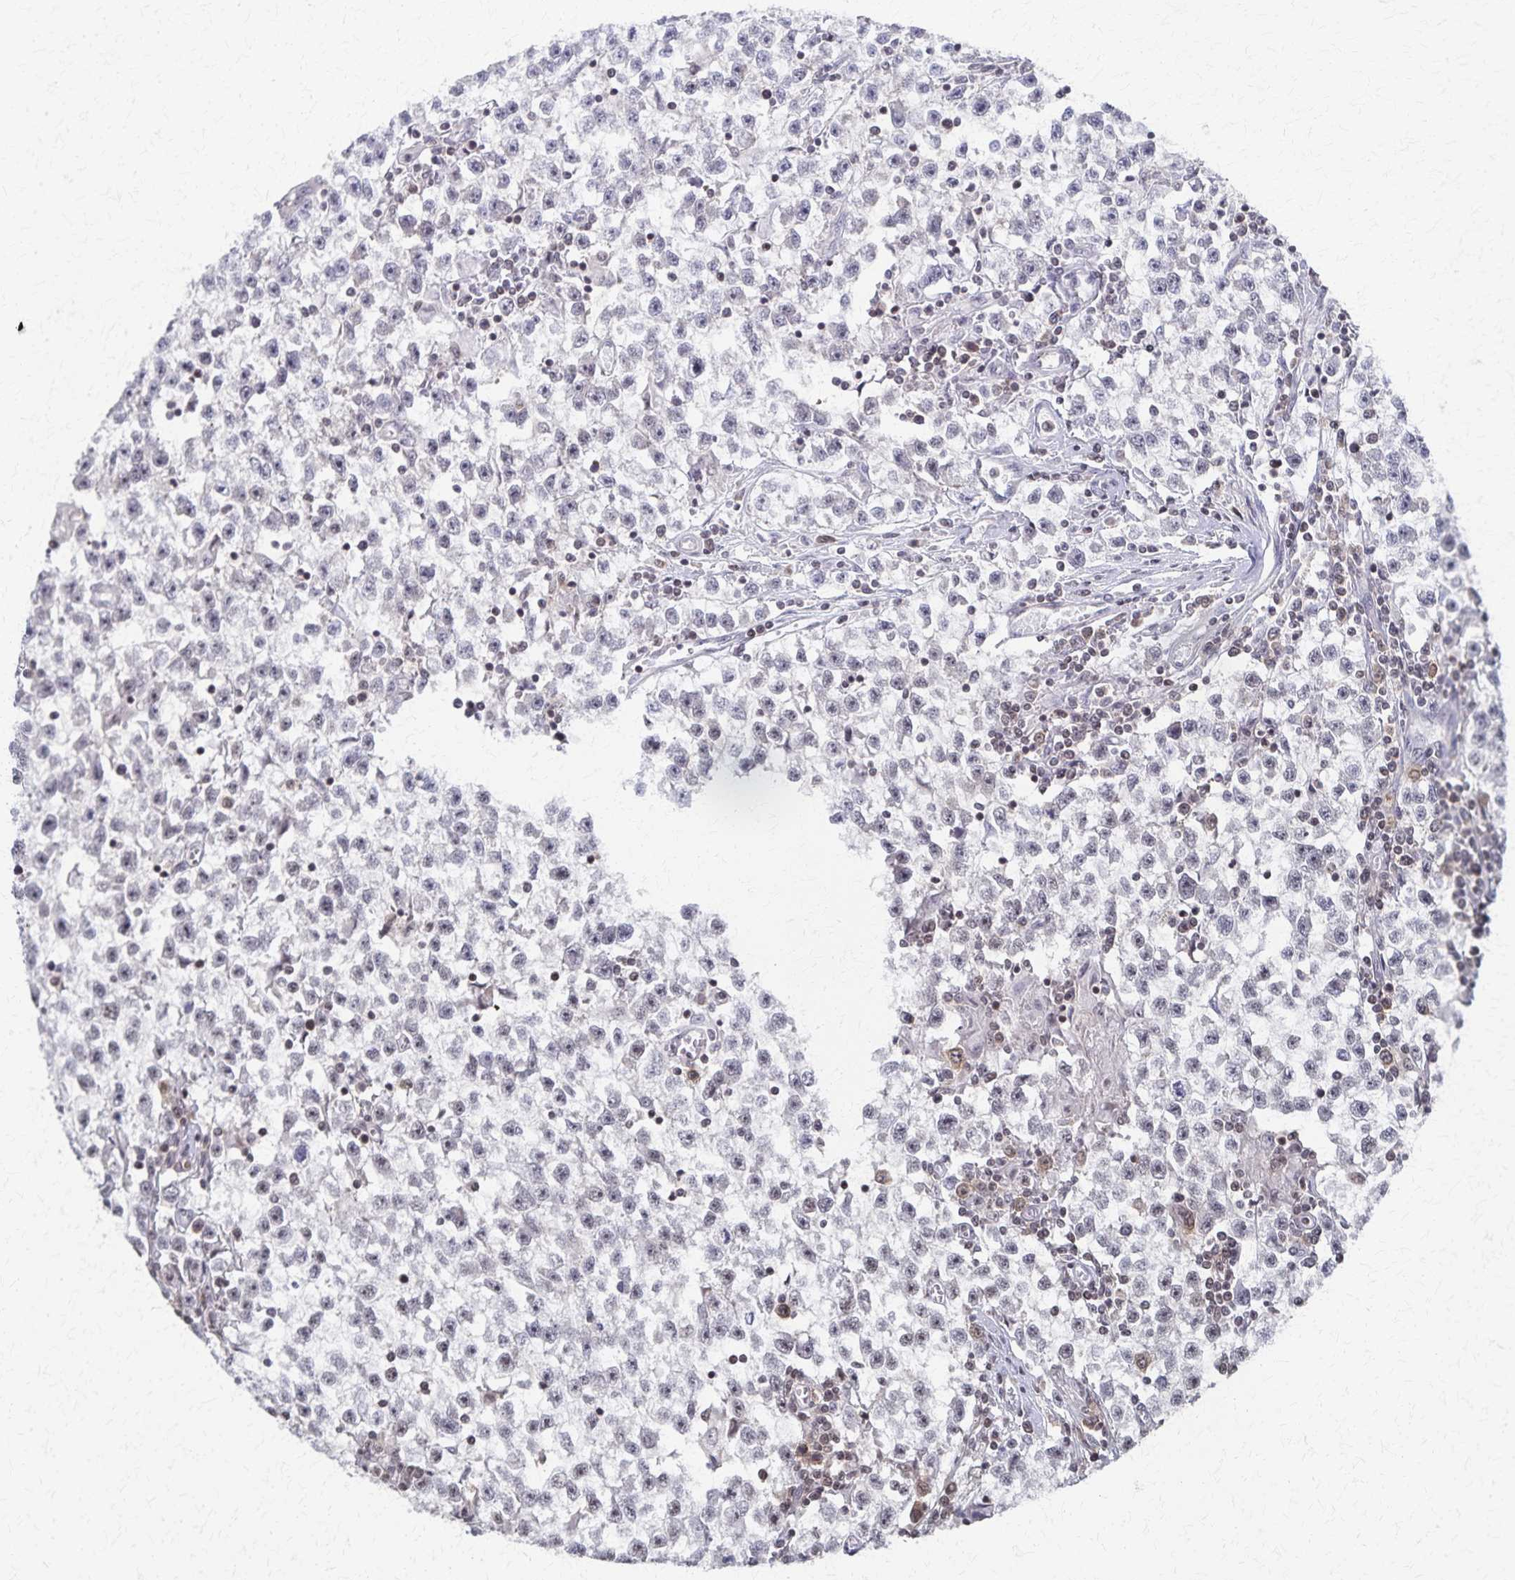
{"staining": {"intensity": "weak", "quantity": "<25%", "location": "nuclear"}, "tissue": "testis cancer", "cell_type": "Tumor cells", "image_type": "cancer", "snomed": [{"axis": "morphology", "description": "Seminoma, NOS"}, {"axis": "topography", "description": "Testis"}], "caption": "DAB (3,3'-diaminobenzidine) immunohistochemical staining of human testis cancer (seminoma) demonstrates no significant expression in tumor cells.", "gene": "GTF2B", "patient": {"sex": "male", "age": 31}}